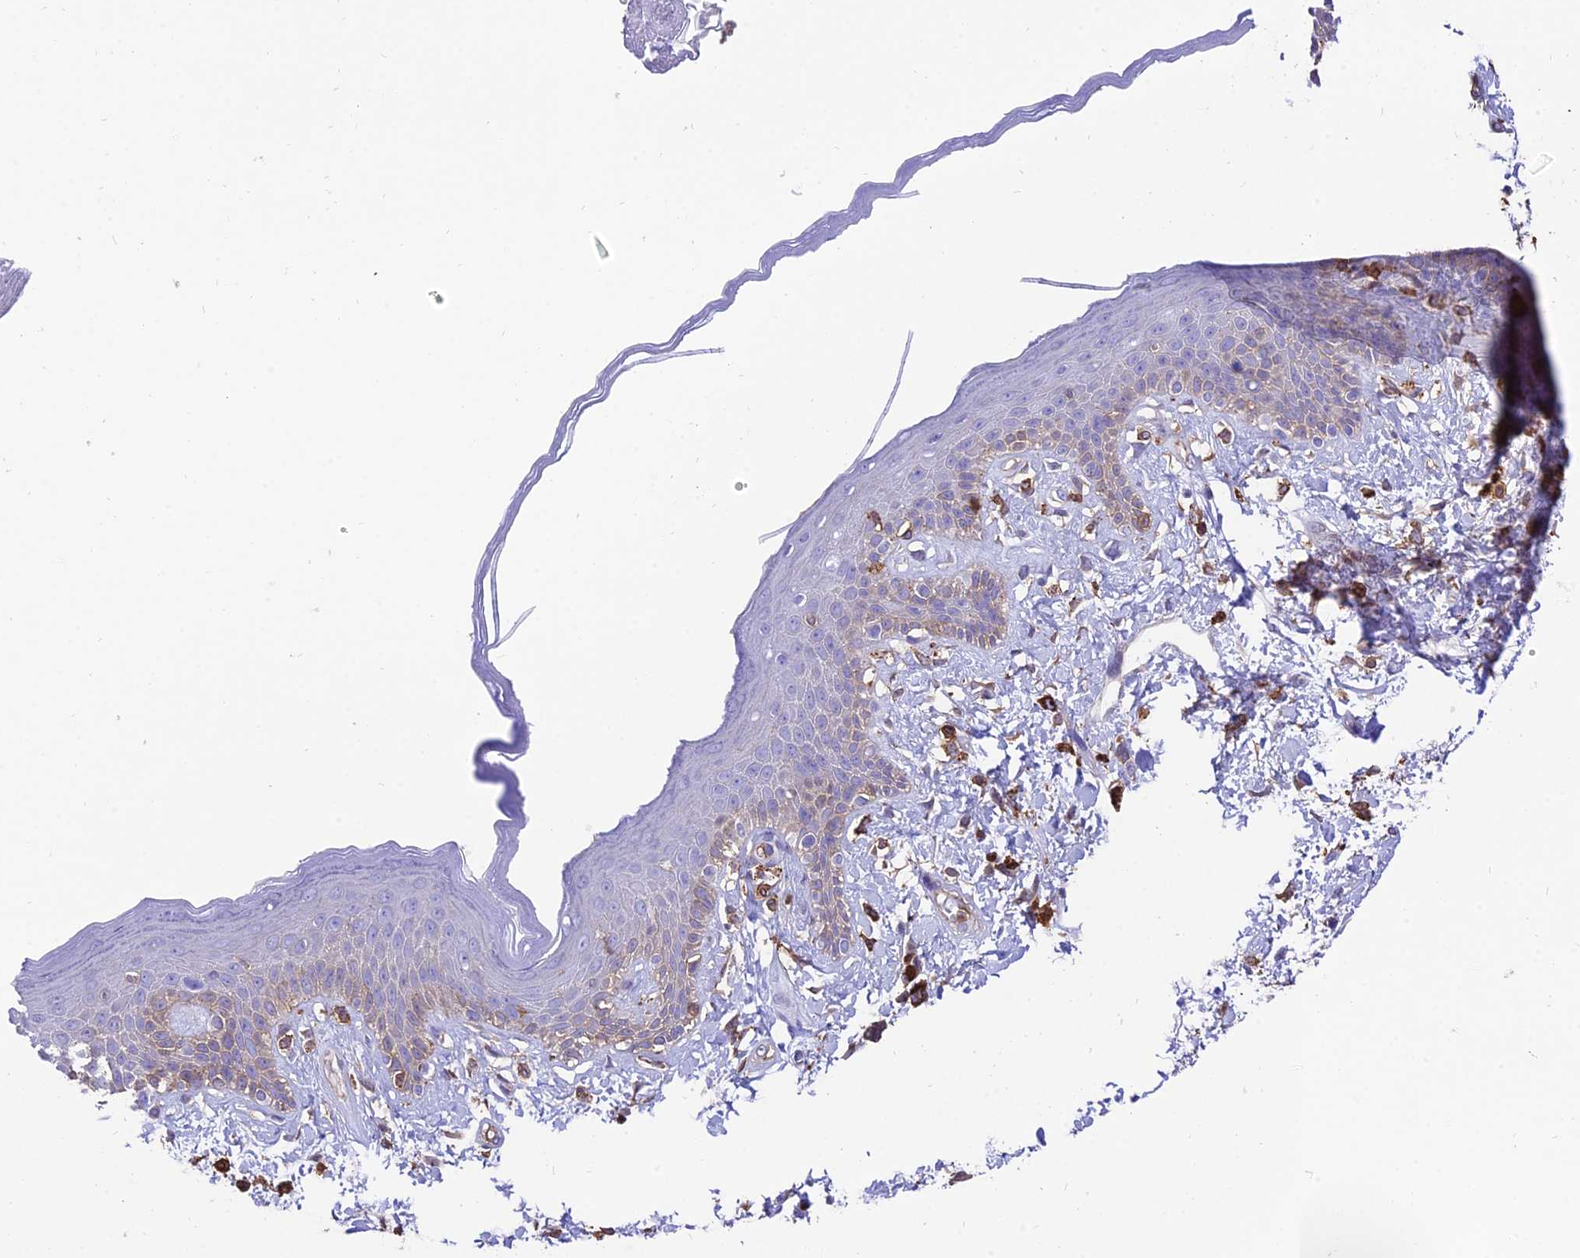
{"staining": {"intensity": "weak", "quantity": "<25%", "location": "cytoplasmic/membranous"}, "tissue": "skin", "cell_type": "Epidermal cells", "image_type": "normal", "snomed": [{"axis": "morphology", "description": "Normal tissue, NOS"}, {"axis": "topography", "description": "Anal"}], "caption": "IHC photomicrograph of unremarkable skin: skin stained with DAB shows no significant protein staining in epidermal cells.", "gene": "SREK1IP1", "patient": {"sex": "female", "age": 78}}